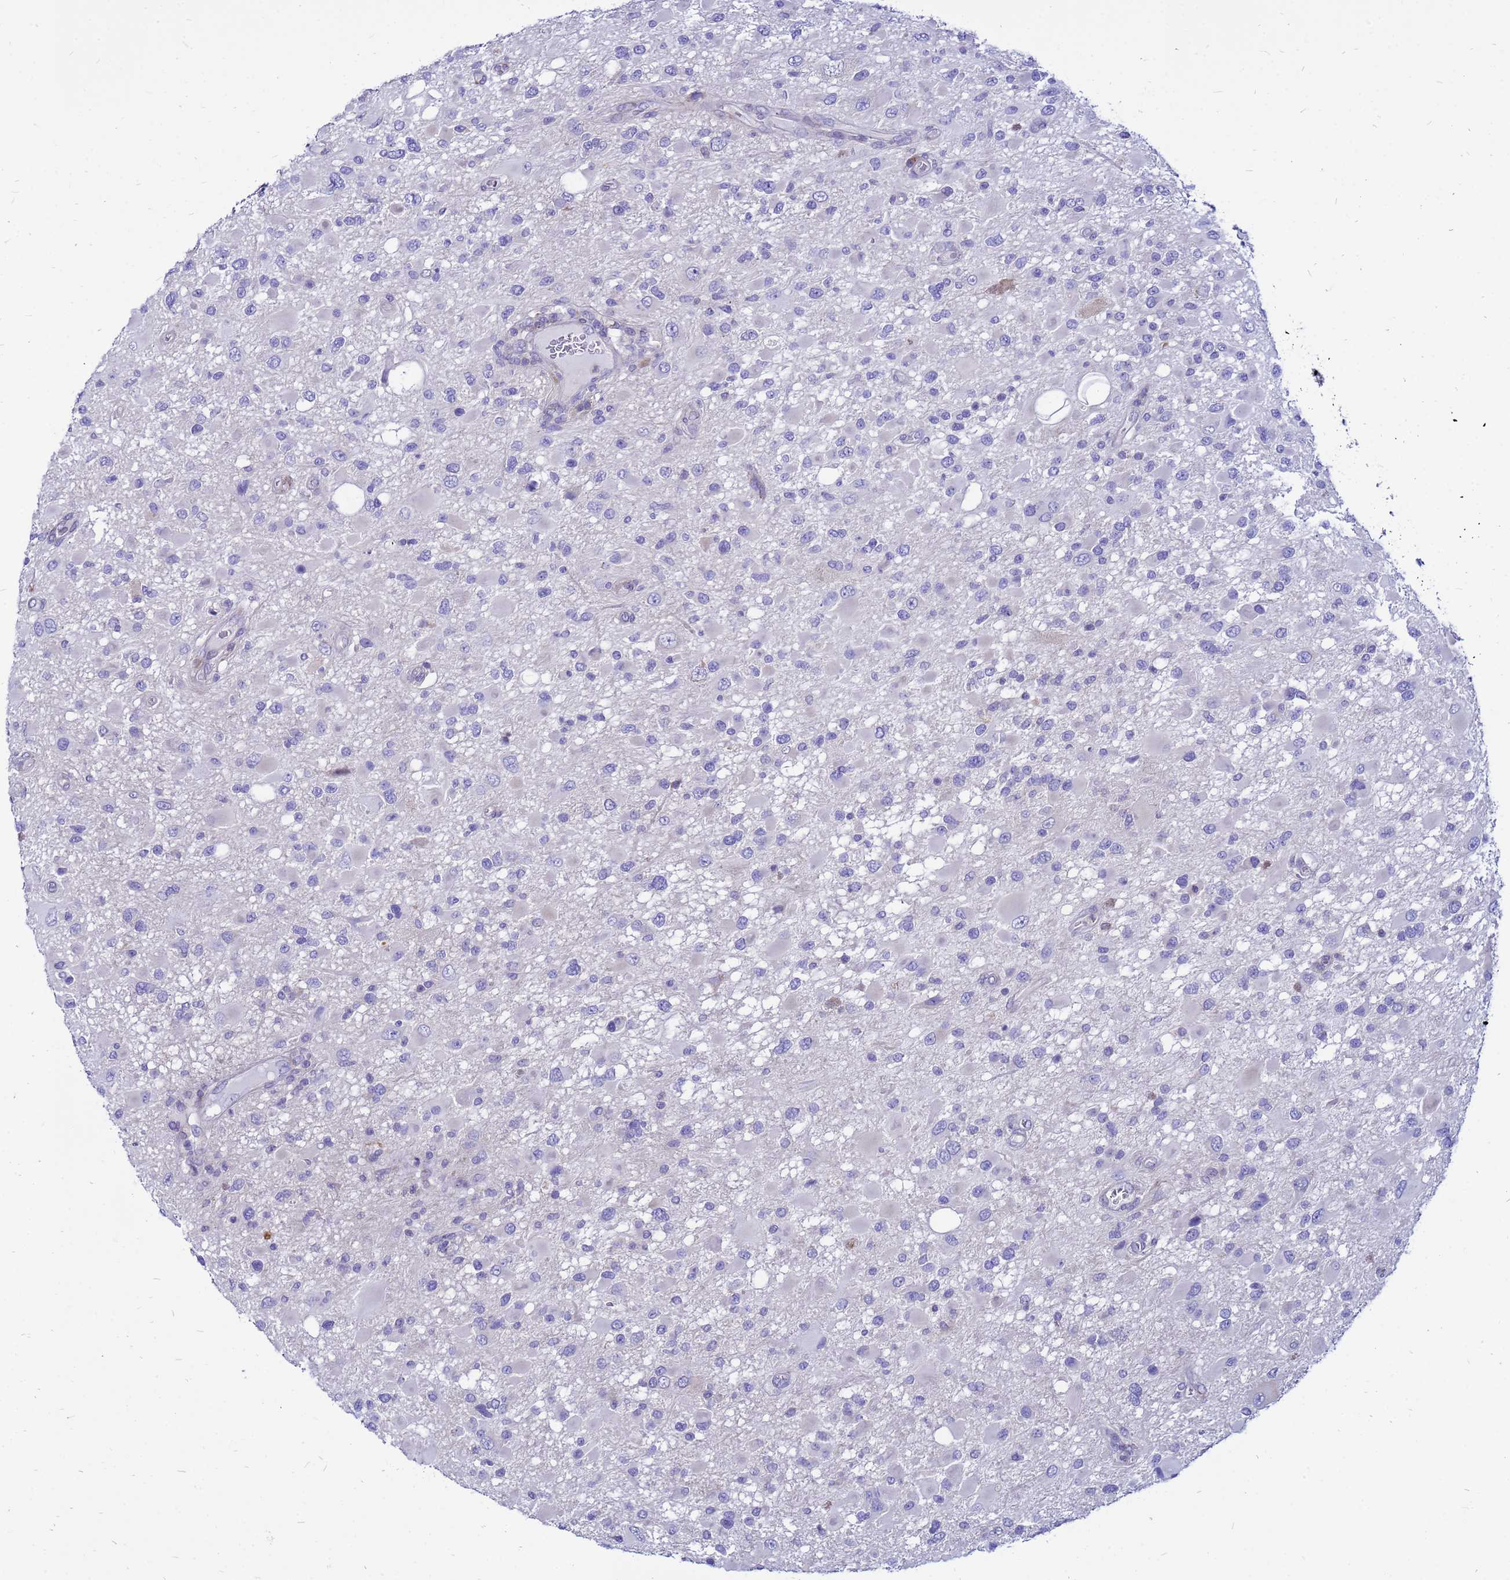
{"staining": {"intensity": "negative", "quantity": "none", "location": "none"}, "tissue": "glioma", "cell_type": "Tumor cells", "image_type": "cancer", "snomed": [{"axis": "morphology", "description": "Glioma, malignant, High grade"}, {"axis": "topography", "description": "Brain"}], "caption": "Micrograph shows no protein staining in tumor cells of malignant glioma (high-grade) tissue.", "gene": "FHIP1A", "patient": {"sex": "male", "age": 53}}